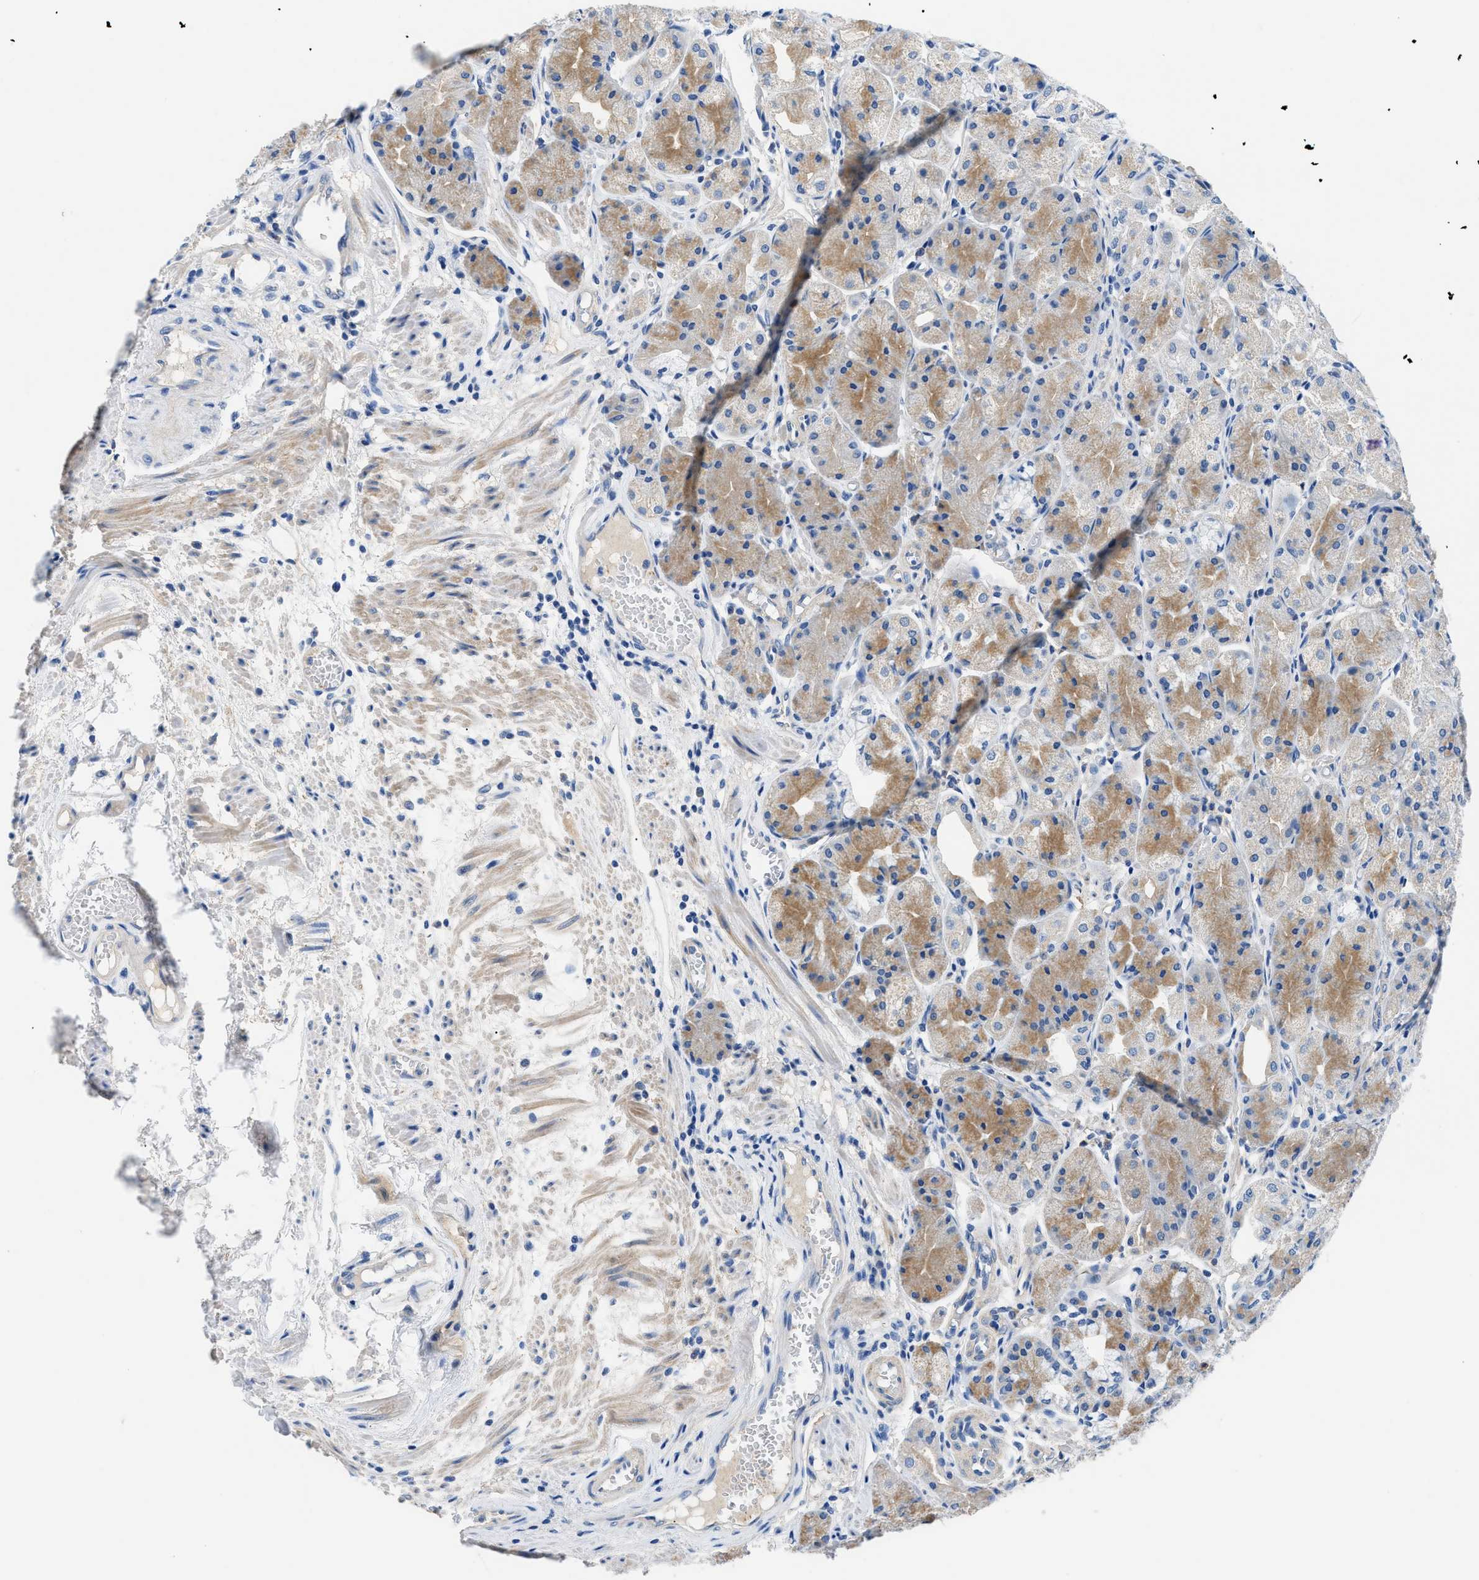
{"staining": {"intensity": "moderate", "quantity": "25%-75%", "location": "cytoplasmic/membranous"}, "tissue": "stomach", "cell_type": "Glandular cells", "image_type": "normal", "snomed": [{"axis": "morphology", "description": "Normal tissue, NOS"}, {"axis": "topography", "description": "Stomach, upper"}], "caption": "Moderate cytoplasmic/membranous positivity is appreciated in about 25%-75% of glandular cells in unremarkable stomach.", "gene": "SLC10A6", "patient": {"sex": "male", "age": 72}}